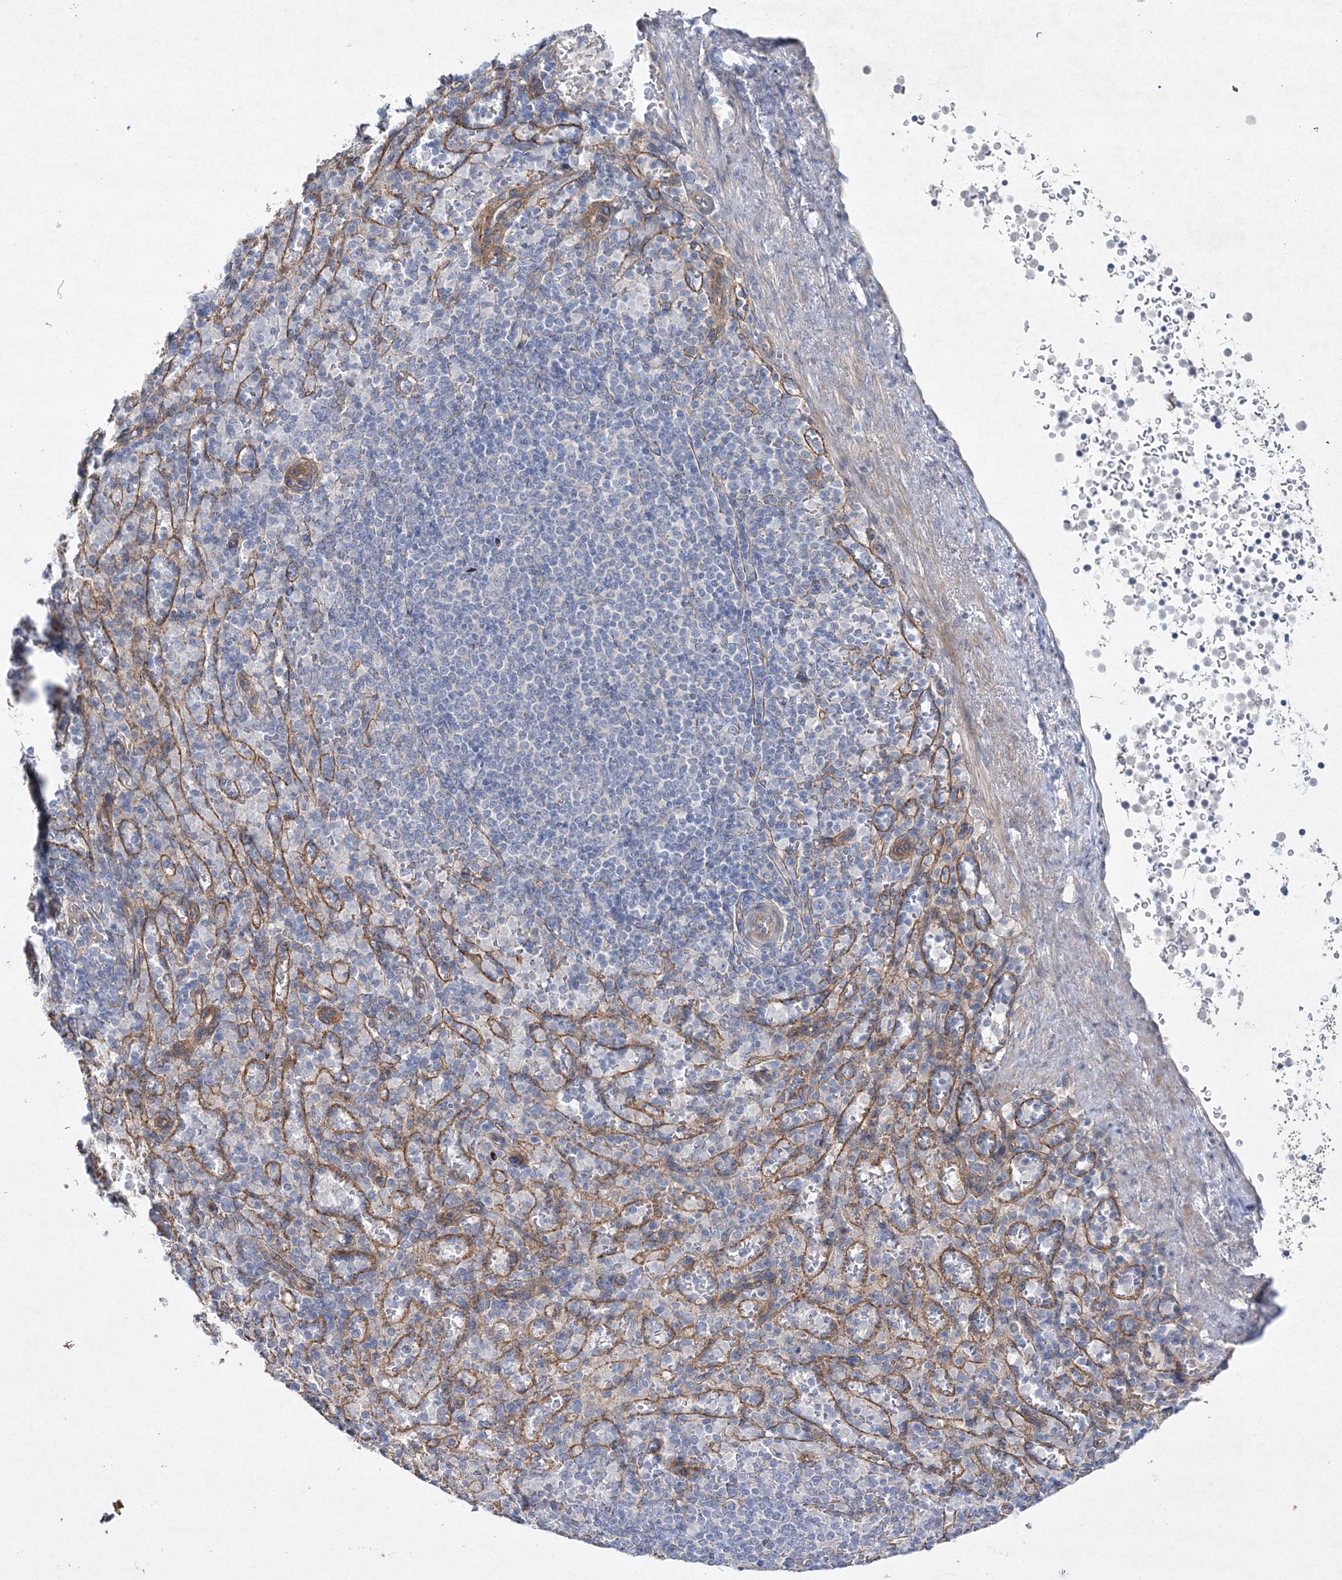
{"staining": {"intensity": "negative", "quantity": "none", "location": "none"}, "tissue": "spleen", "cell_type": "Cells in red pulp", "image_type": "normal", "snomed": [{"axis": "morphology", "description": "Normal tissue, NOS"}, {"axis": "topography", "description": "Spleen"}], "caption": "This histopathology image is of unremarkable spleen stained with immunohistochemistry to label a protein in brown with the nuclei are counter-stained blue. There is no positivity in cells in red pulp. The staining is performed using DAB (3,3'-diaminobenzidine) brown chromogen with nuclei counter-stained in using hematoxylin.", "gene": "NAA40", "patient": {"sex": "female", "age": 74}}